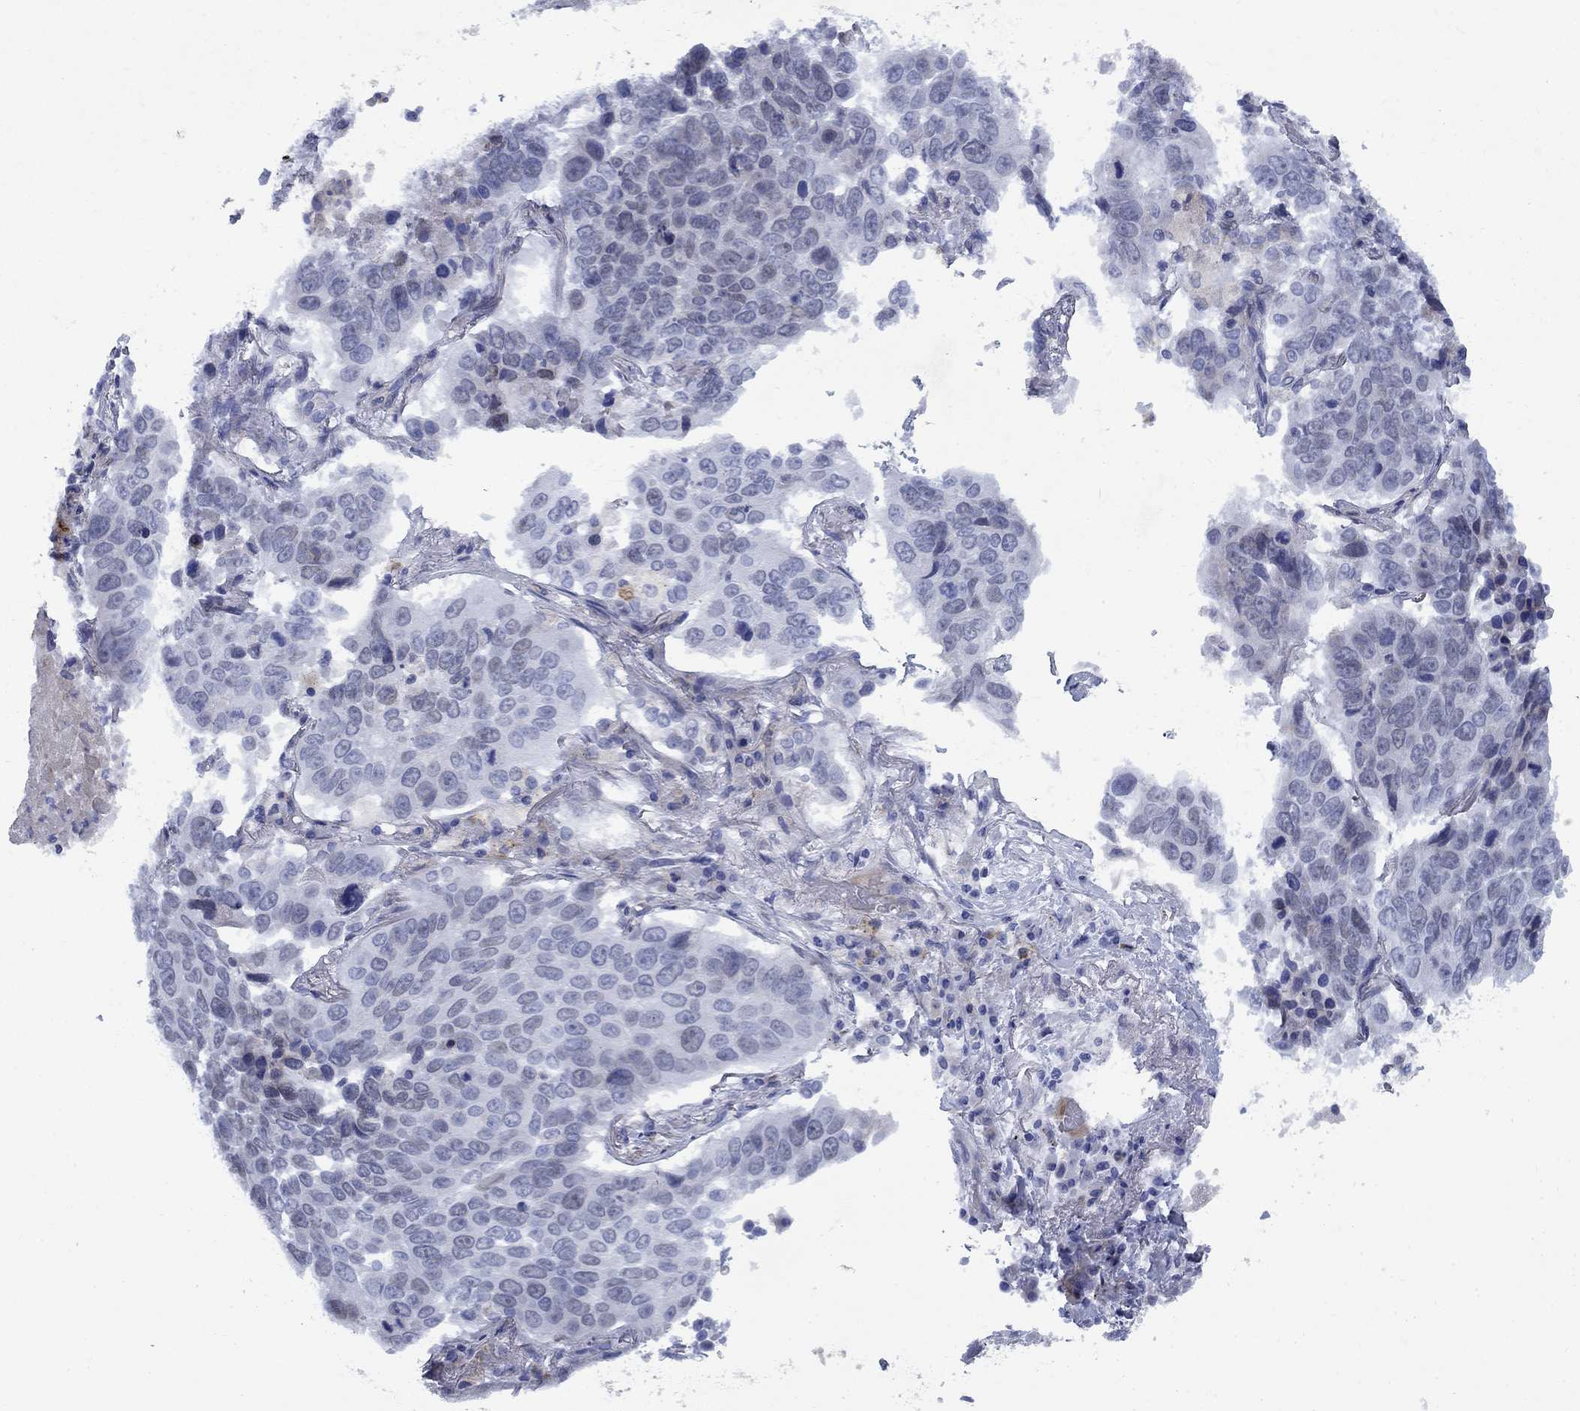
{"staining": {"intensity": "negative", "quantity": "none", "location": "none"}, "tissue": "lung cancer", "cell_type": "Tumor cells", "image_type": "cancer", "snomed": [{"axis": "morphology", "description": "Normal tissue, NOS"}, {"axis": "morphology", "description": "Squamous cell carcinoma, NOS"}, {"axis": "topography", "description": "Bronchus"}, {"axis": "topography", "description": "Lung"}], "caption": "Immunohistochemistry (IHC) of squamous cell carcinoma (lung) reveals no expression in tumor cells. (Brightfield microscopy of DAB (3,3'-diaminobenzidine) immunohistochemistry (IHC) at high magnification).", "gene": "STAB2", "patient": {"sex": "male", "age": 64}}